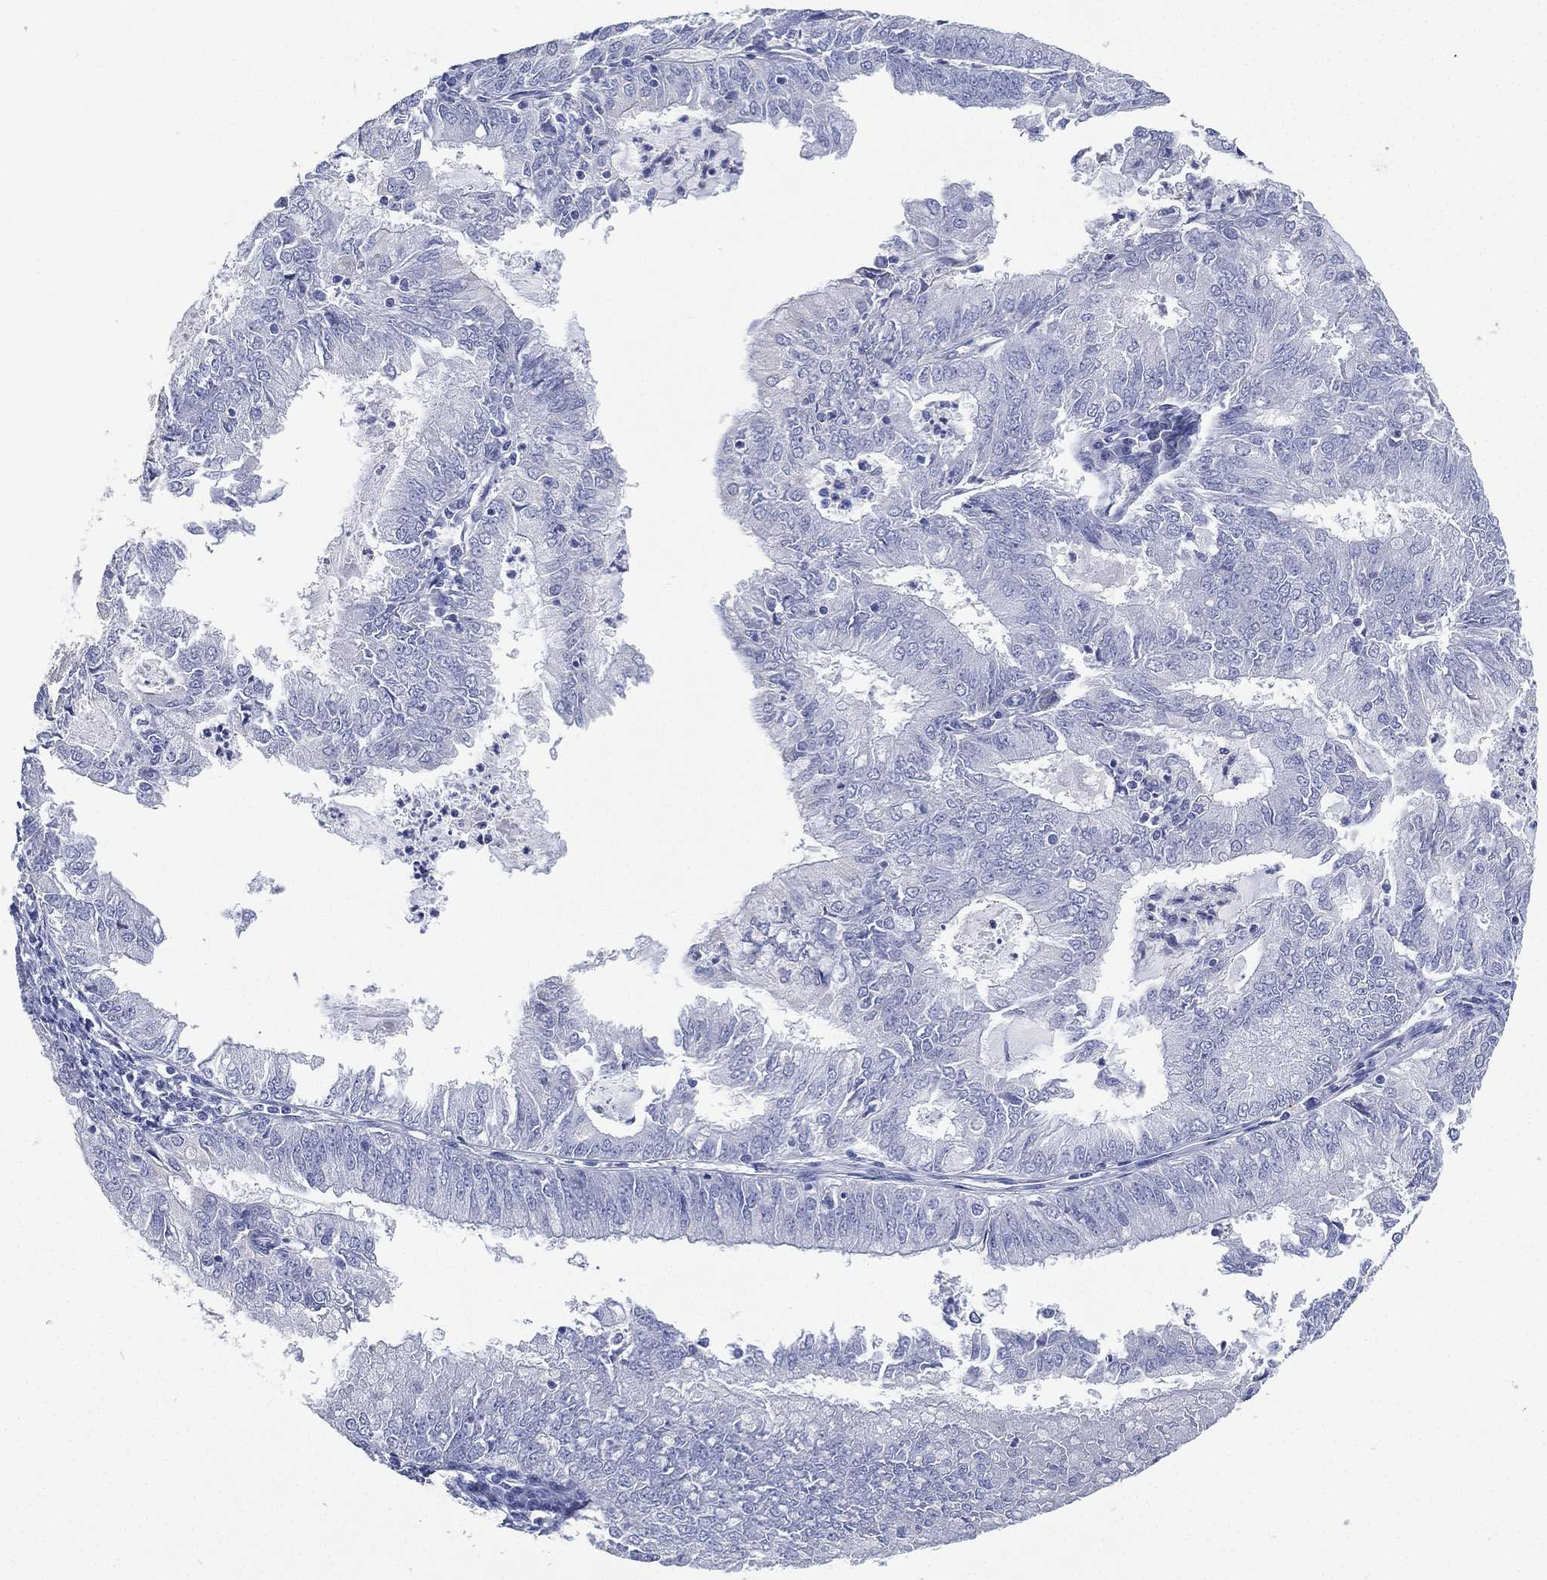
{"staining": {"intensity": "negative", "quantity": "none", "location": "none"}, "tissue": "endometrial cancer", "cell_type": "Tumor cells", "image_type": "cancer", "snomed": [{"axis": "morphology", "description": "Adenocarcinoma, NOS"}, {"axis": "topography", "description": "Endometrium"}], "caption": "Tumor cells are negative for brown protein staining in endometrial cancer.", "gene": "FMO1", "patient": {"sex": "female", "age": 57}}